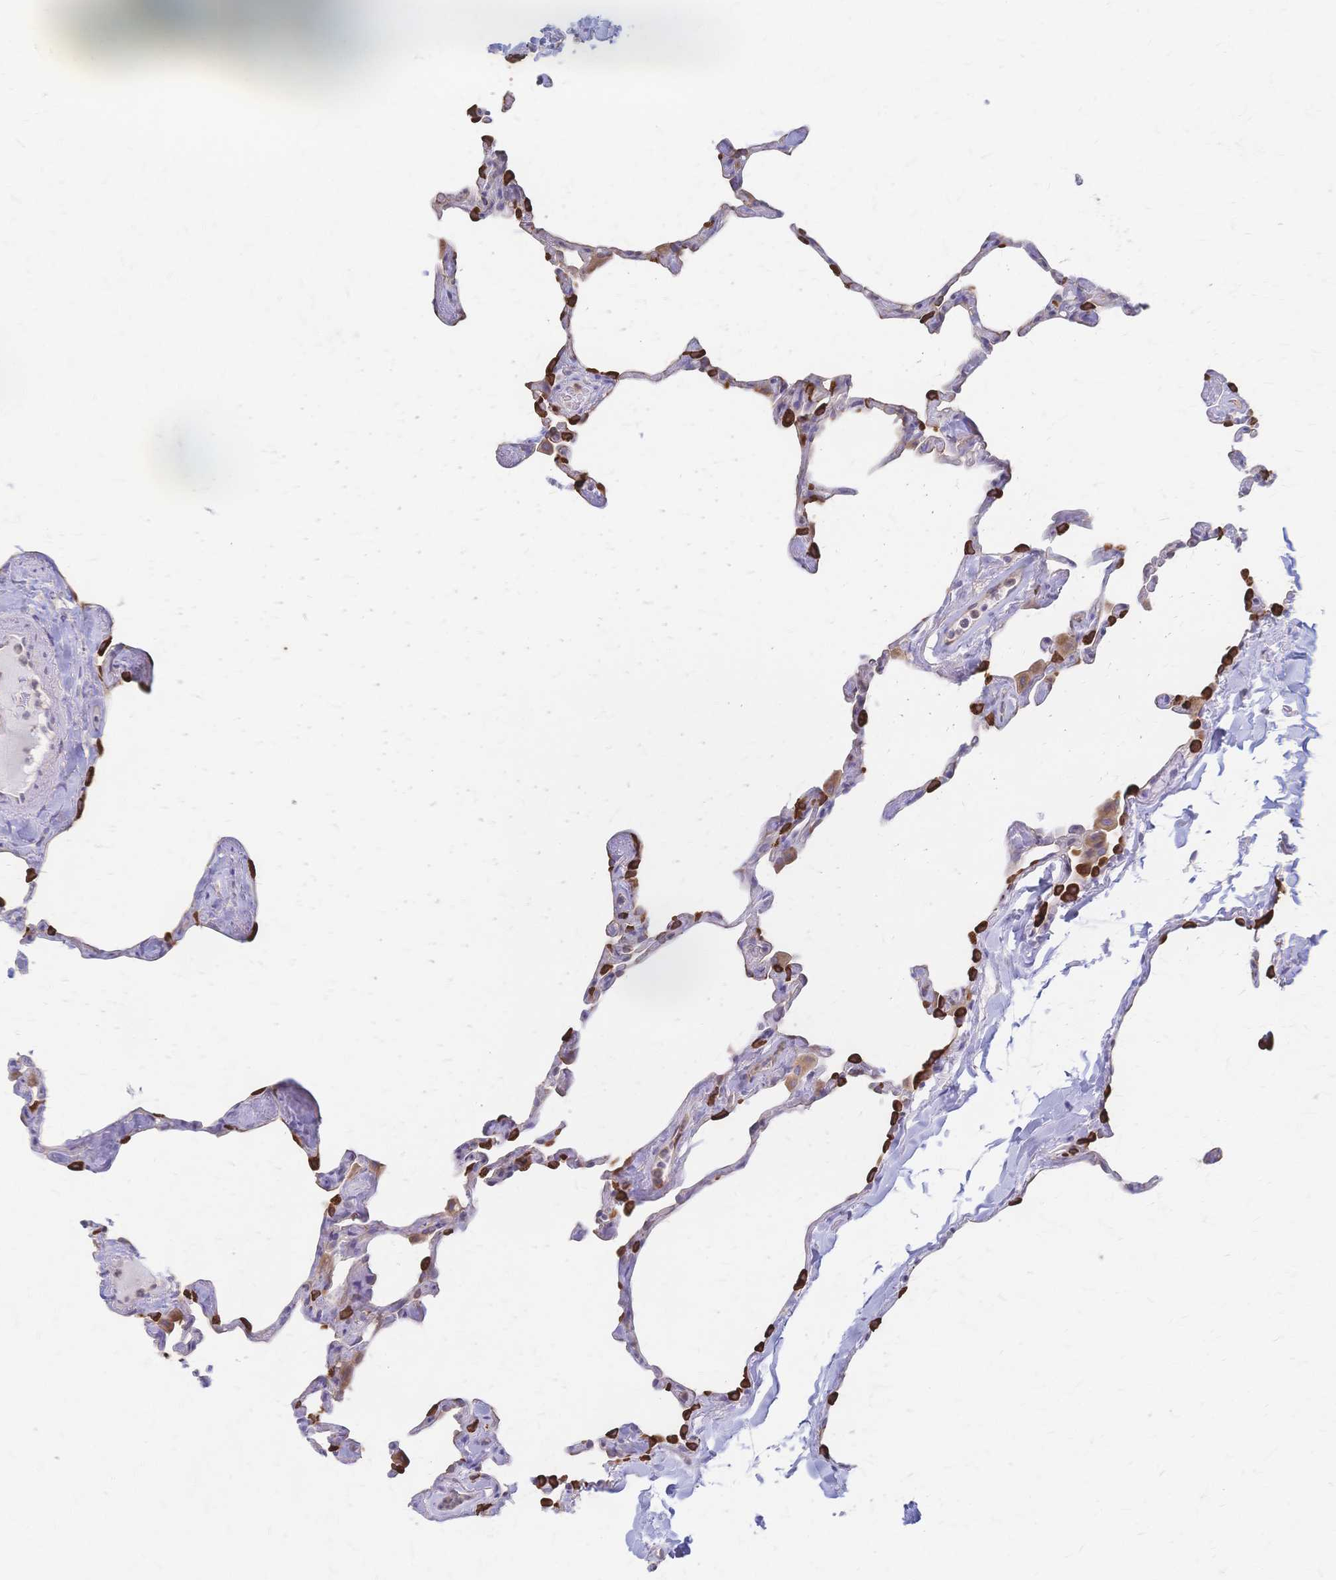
{"staining": {"intensity": "strong", "quantity": "25%-75%", "location": "cytoplasmic/membranous"}, "tissue": "lung", "cell_type": "Alveolar cells", "image_type": "normal", "snomed": [{"axis": "morphology", "description": "Normal tissue, NOS"}, {"axis": "topography", "description": "Lung"}], "caption": "An image of lung stained for a protein displays strong cytoplasmic/membranous brown staining in alveolar cells.", "gene": "CYB5A", "patient": {"sex": "male", "age": 65}}